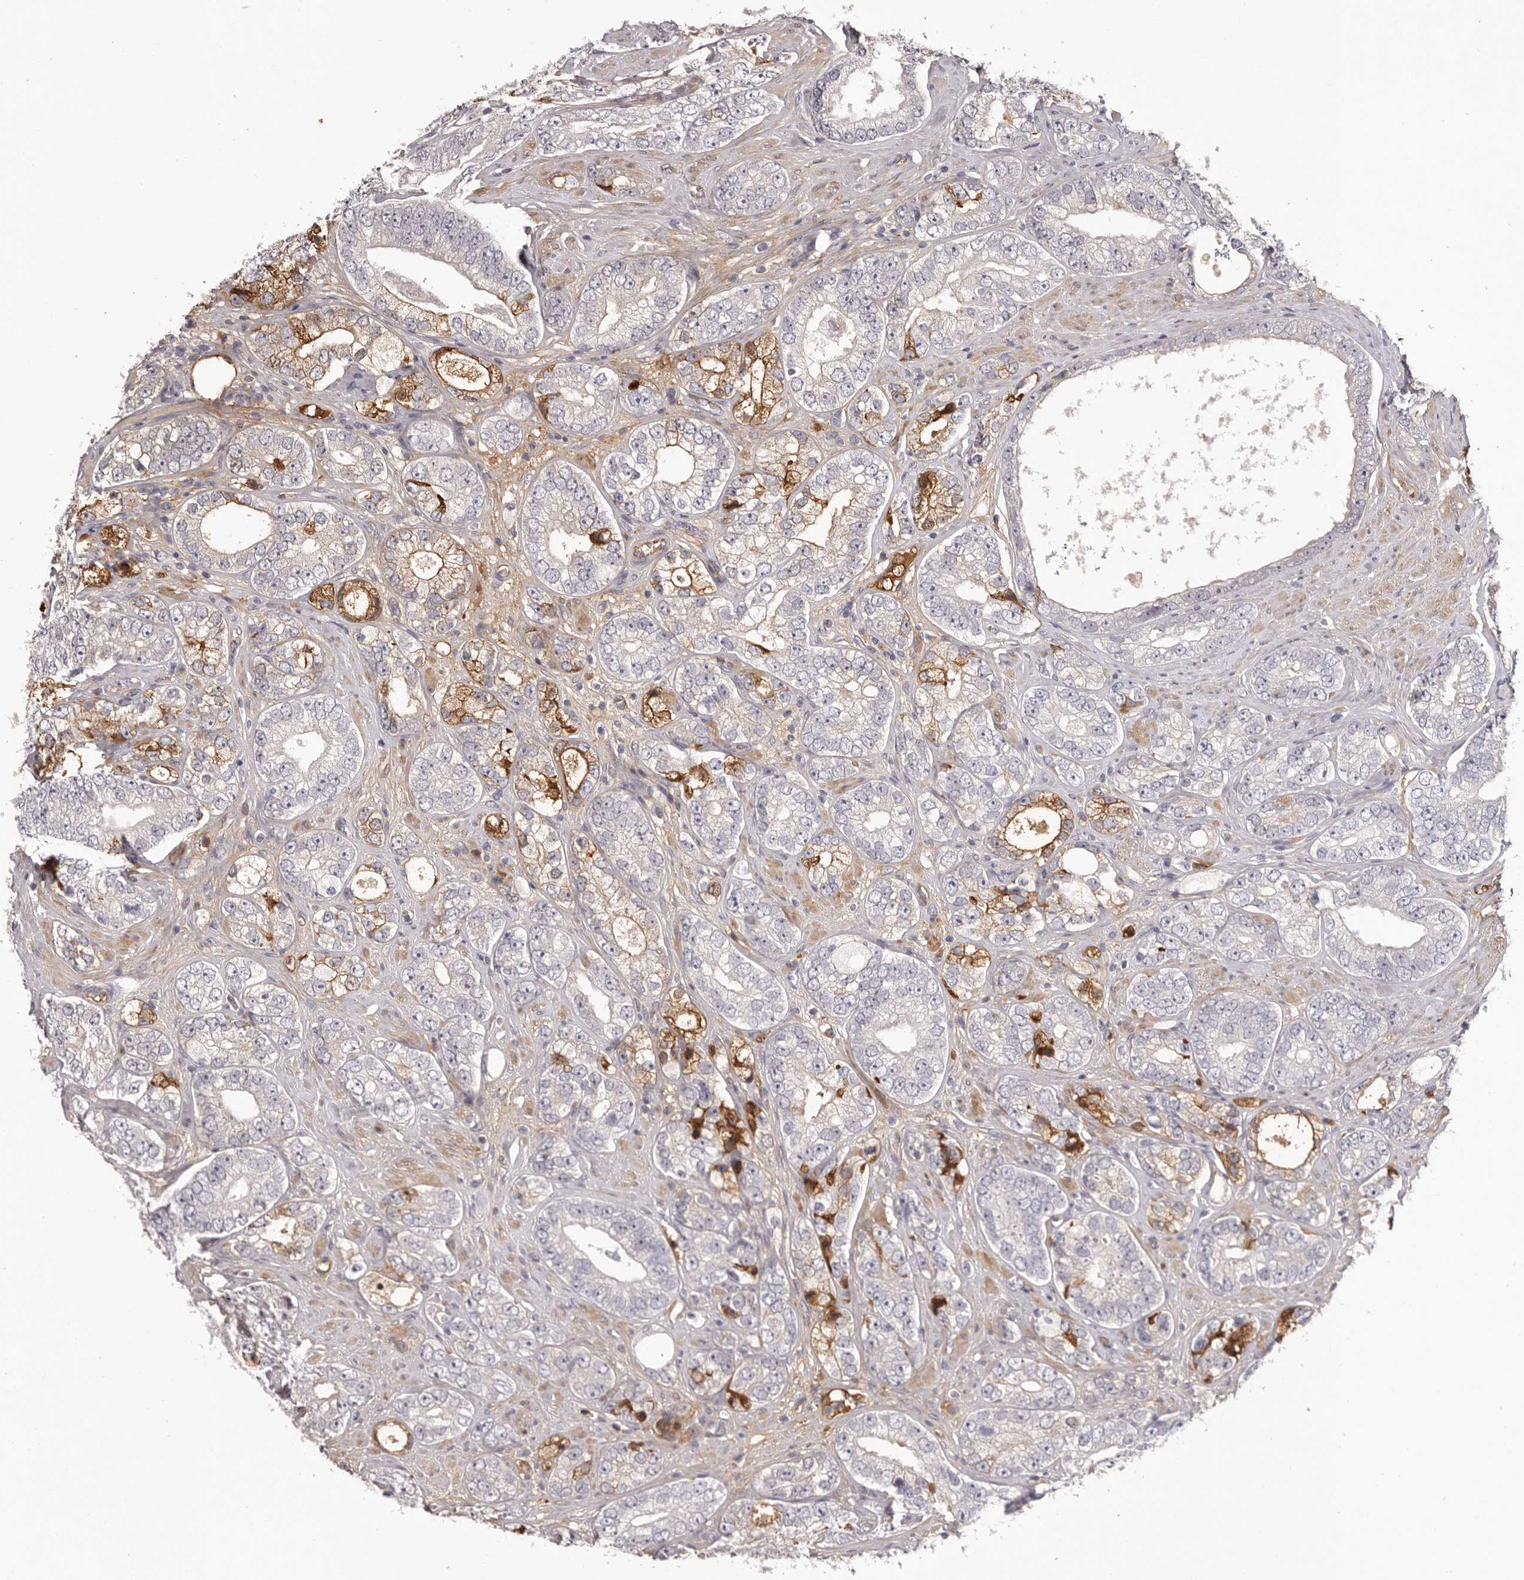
{"staining": {"intensity": "moderate", "quantity": "<25%", "location": "cytoplasmic/membranous"}, "tissue": "prostate cancer", "cell_type": "Tumor cells", "image_type": "cancer", "snomed": [{"axis": "morphology", "description": "Adenocarcinoma, High grade"}, {"axis": "topography", "description": "Prostate"}], "caption": "Brown immunohistochemical staining in prostate cancer reveals moderate cytoplasmic/membranous positivity in approximately <25% of tumor cells. (IHC, brightfield microscopy, high magnification).", "gene": "OTUD3", "patient": {"sex": "male", "age": 56}}